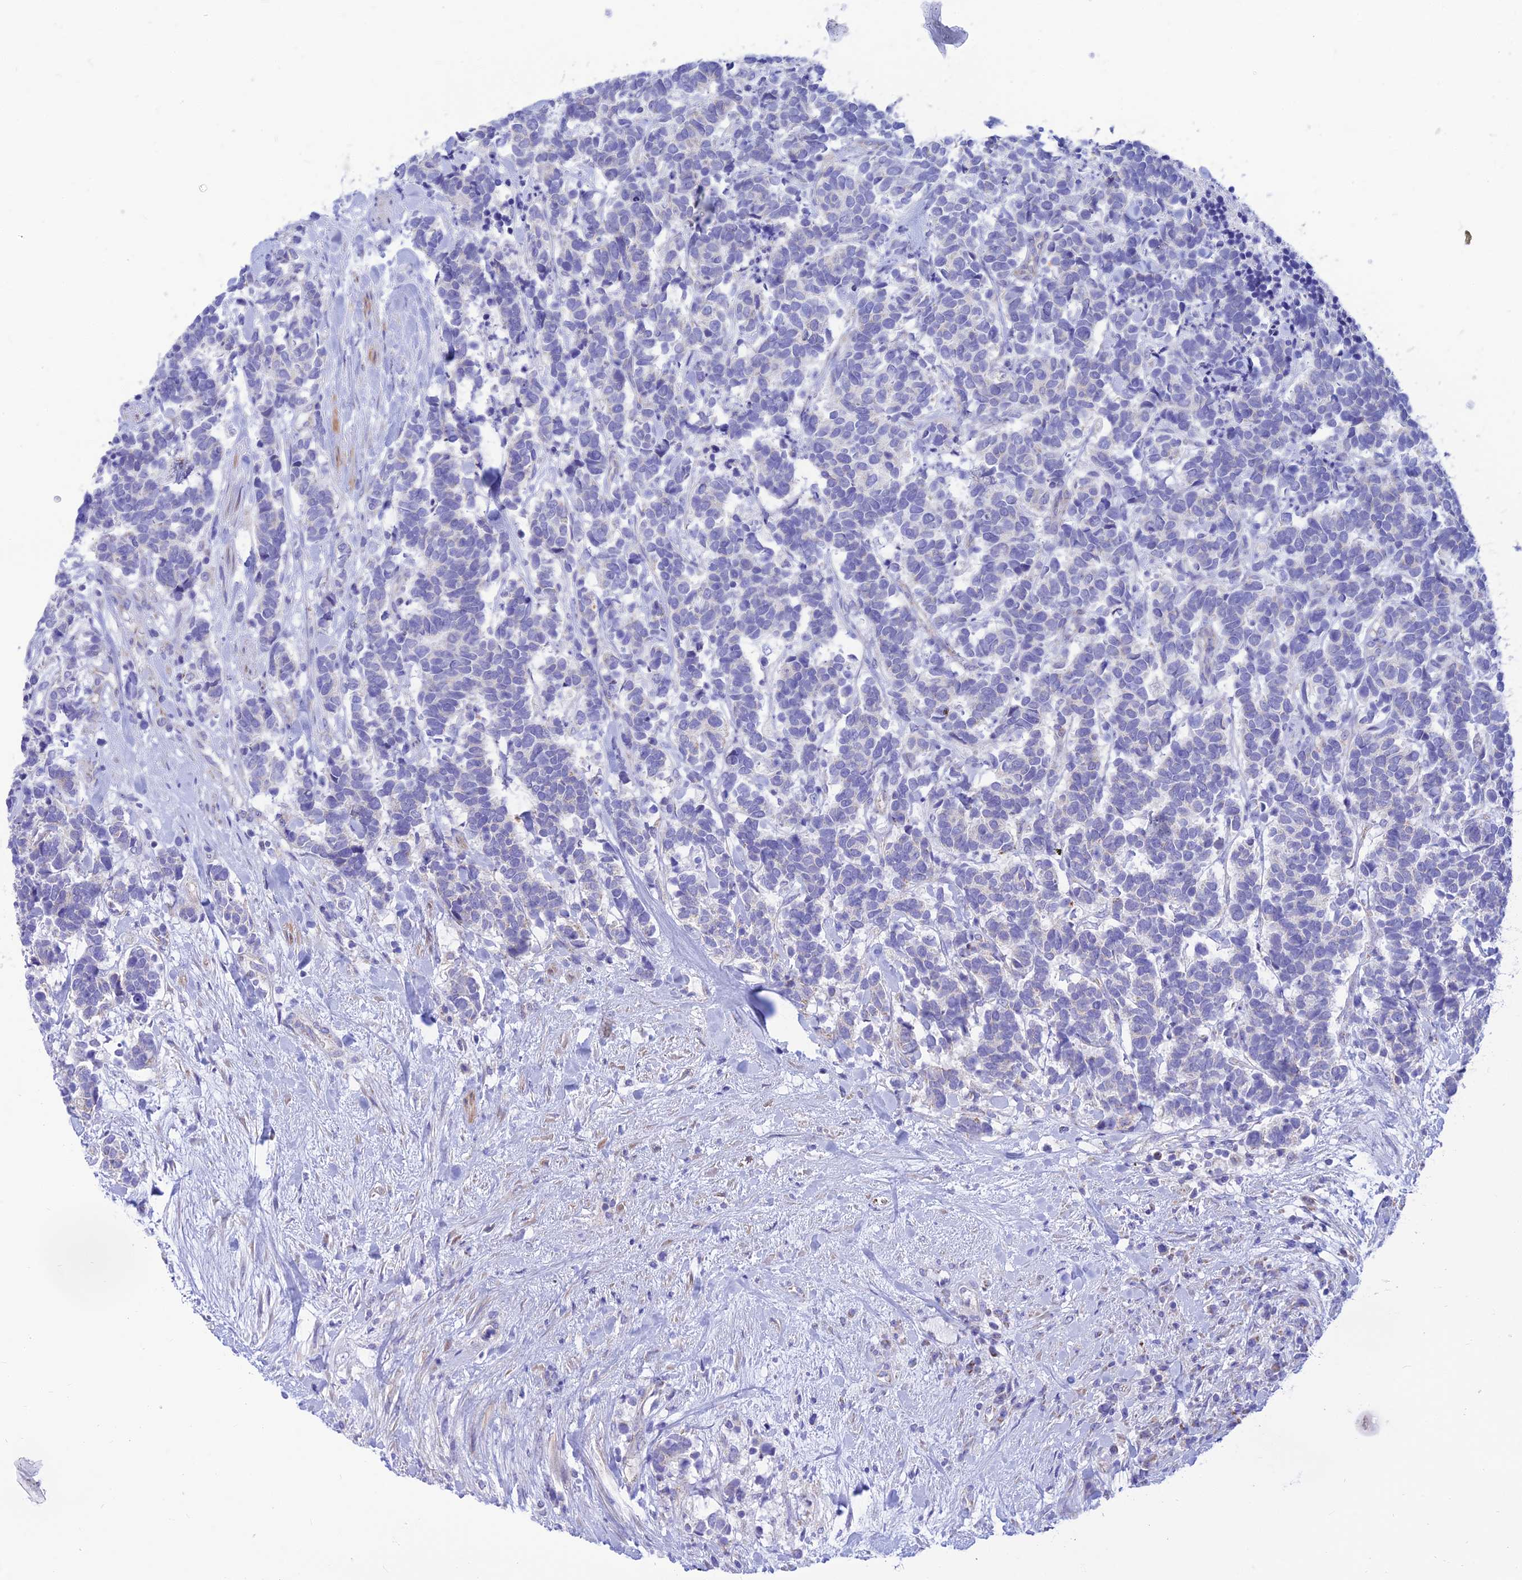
{"staining": {"intensity": "negative", "quantity": "none", "location": "none"}, "tissue": "carcinoid", "cell_type": "Tumor cells", "image_type": "cancer", "snomed": [{"axis": "morphology", "description": "Carcinoma, NOS"}, {"axis": "morphology", "description": "Carcinoid, malignant, NOS"}, {"axis": "topography", "description": "Prostate"}], "caption": "Immunohistochemistry (IHC) of human carcinoid shows no expression in tumor cells.", "gene": "FAM186B", "patient": {"sex": "male", "age": 57}}